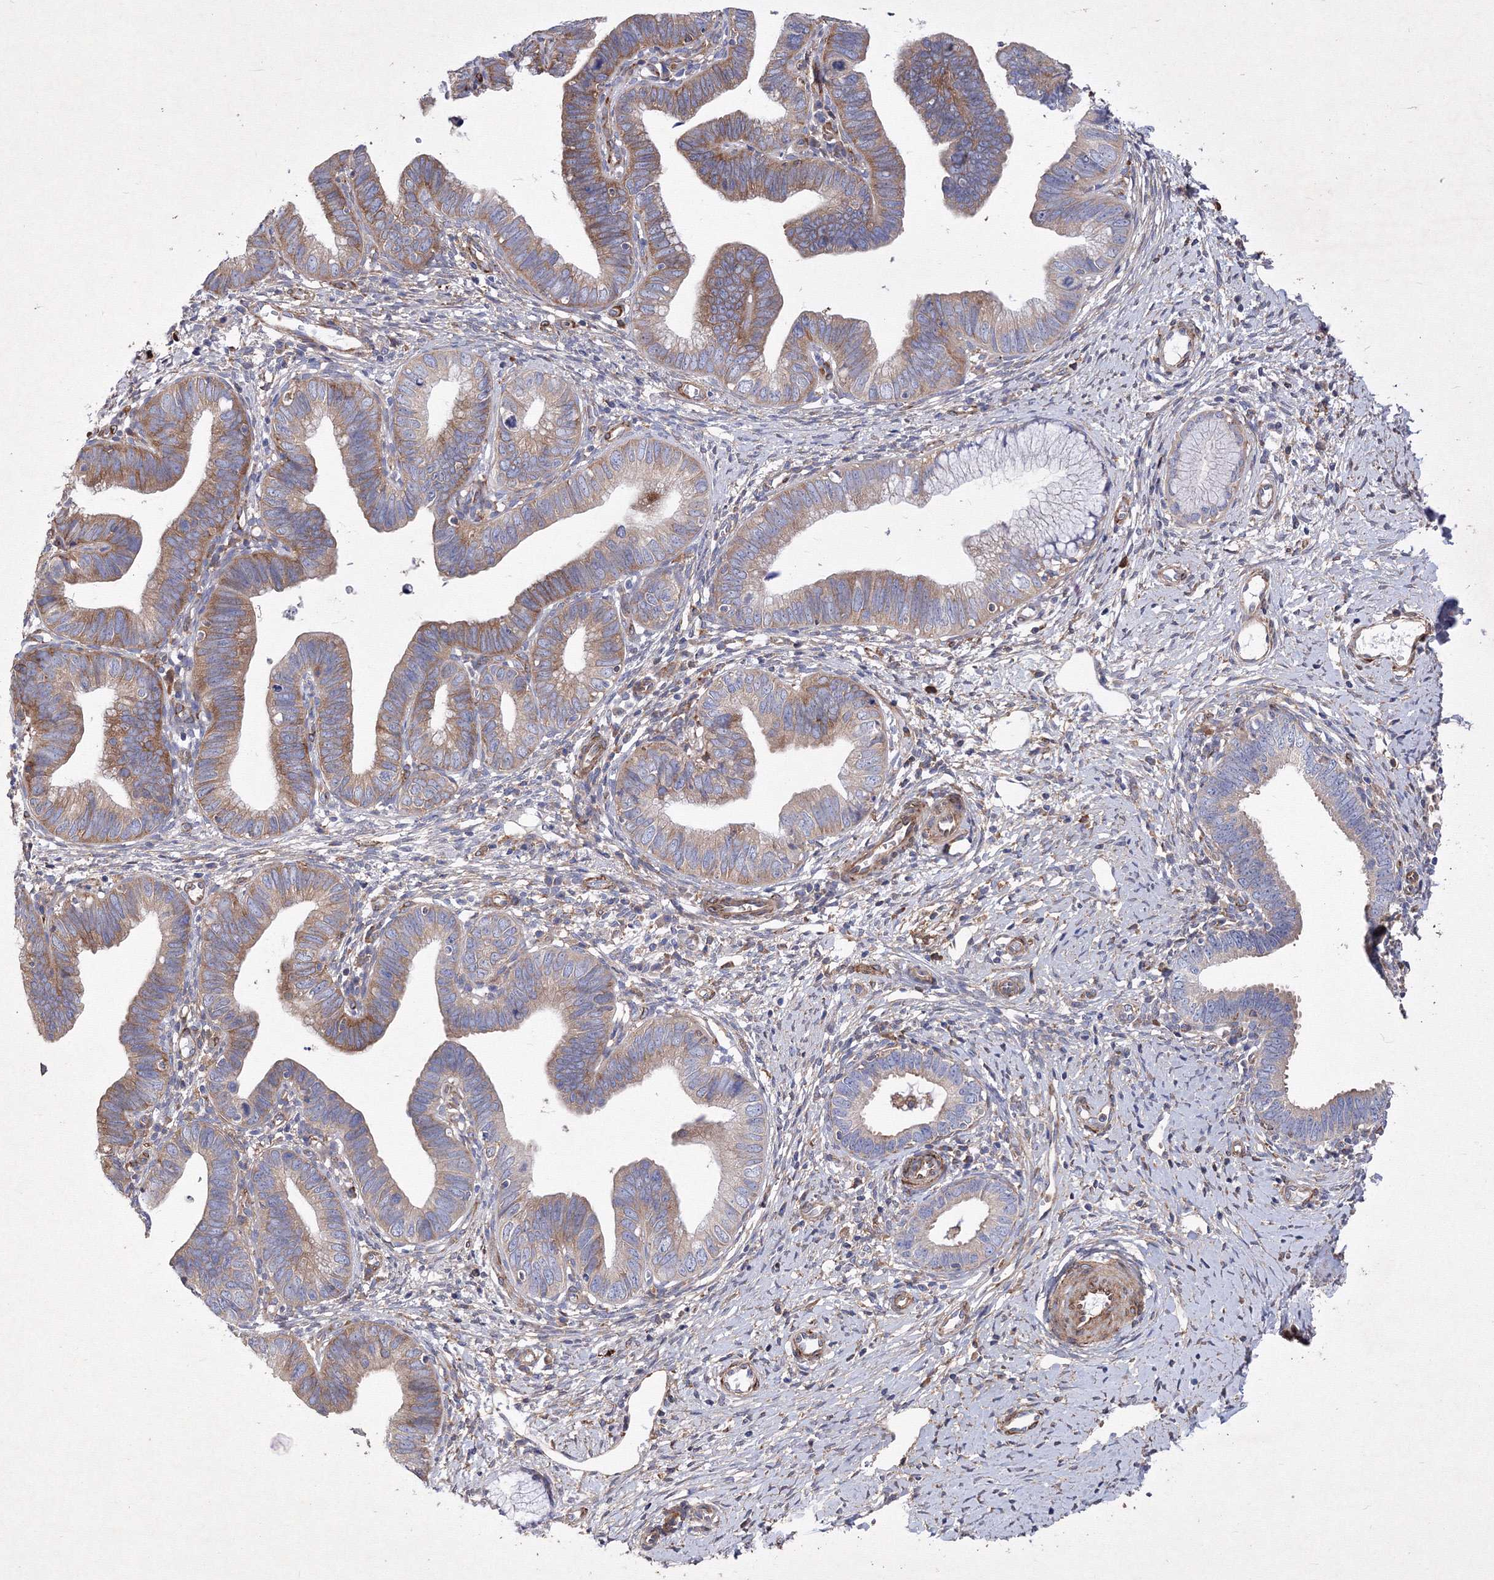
{"staining": {"intensity": "moderate", "quantity": "25%-75%", "location": "cytoplasmic/membranous"}, "tissue": "cervical cancer", "cell_type": "Tumor cells", "image_type": "cancer", "snomed": [{"axis": "morphology", "description": "Adenocarcinoma, NOS"}, {"axis": "topography", "description": "Cervix"}], "caption": "Brown immunohistochemical staining in adenocarcinoma (cervical) reveals moderate cytoplasmic/membranous expression in about 25%-75% of tumor cells.", "gene": "SNX18", "patient": {"sex": "female", "age": 36}}